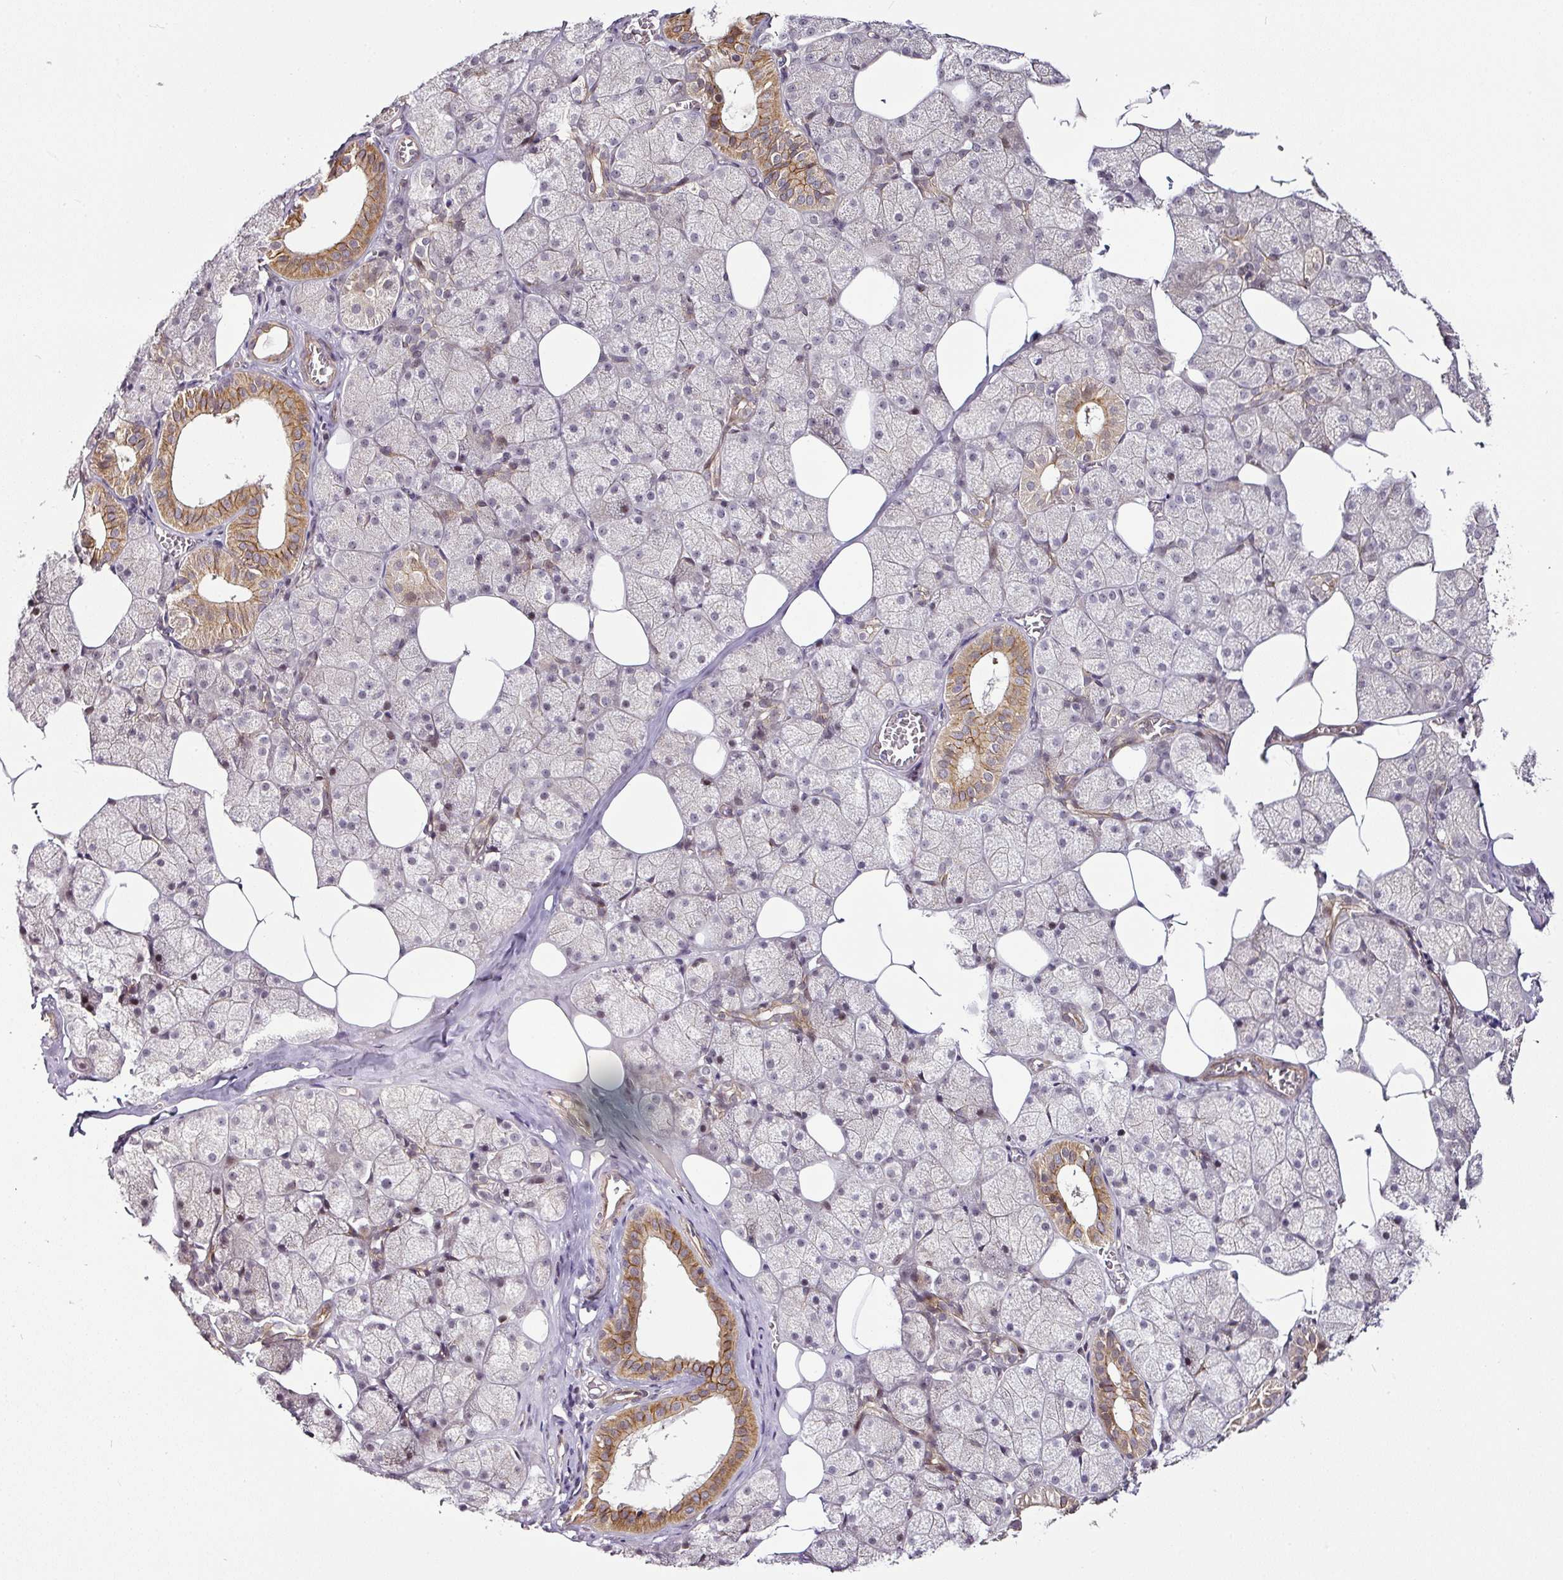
{"staining": {"intensity": "moderate", "quantity": "<25%", "location": "cytoplasmic/membranous"}, "tissue": "salivary gland", "cell_type": "Glandular cells", "image_type": "normal", "snomed": [{"axis": "morphology", "description": "Normal tissue, NOS"}, {"axis": "topography", "description": "Salivary gland"}, {"axis": "topography", "description": "Peripheral nerve tissue"}], "caption": "The micrograph displays staining of normal salivary gland, revealing moderate cytoplasmic/membranous protein positivity (brown color) within glandular cells.", "gene": "DCAF13", "patient": {"sex": "male", "age": 38}}